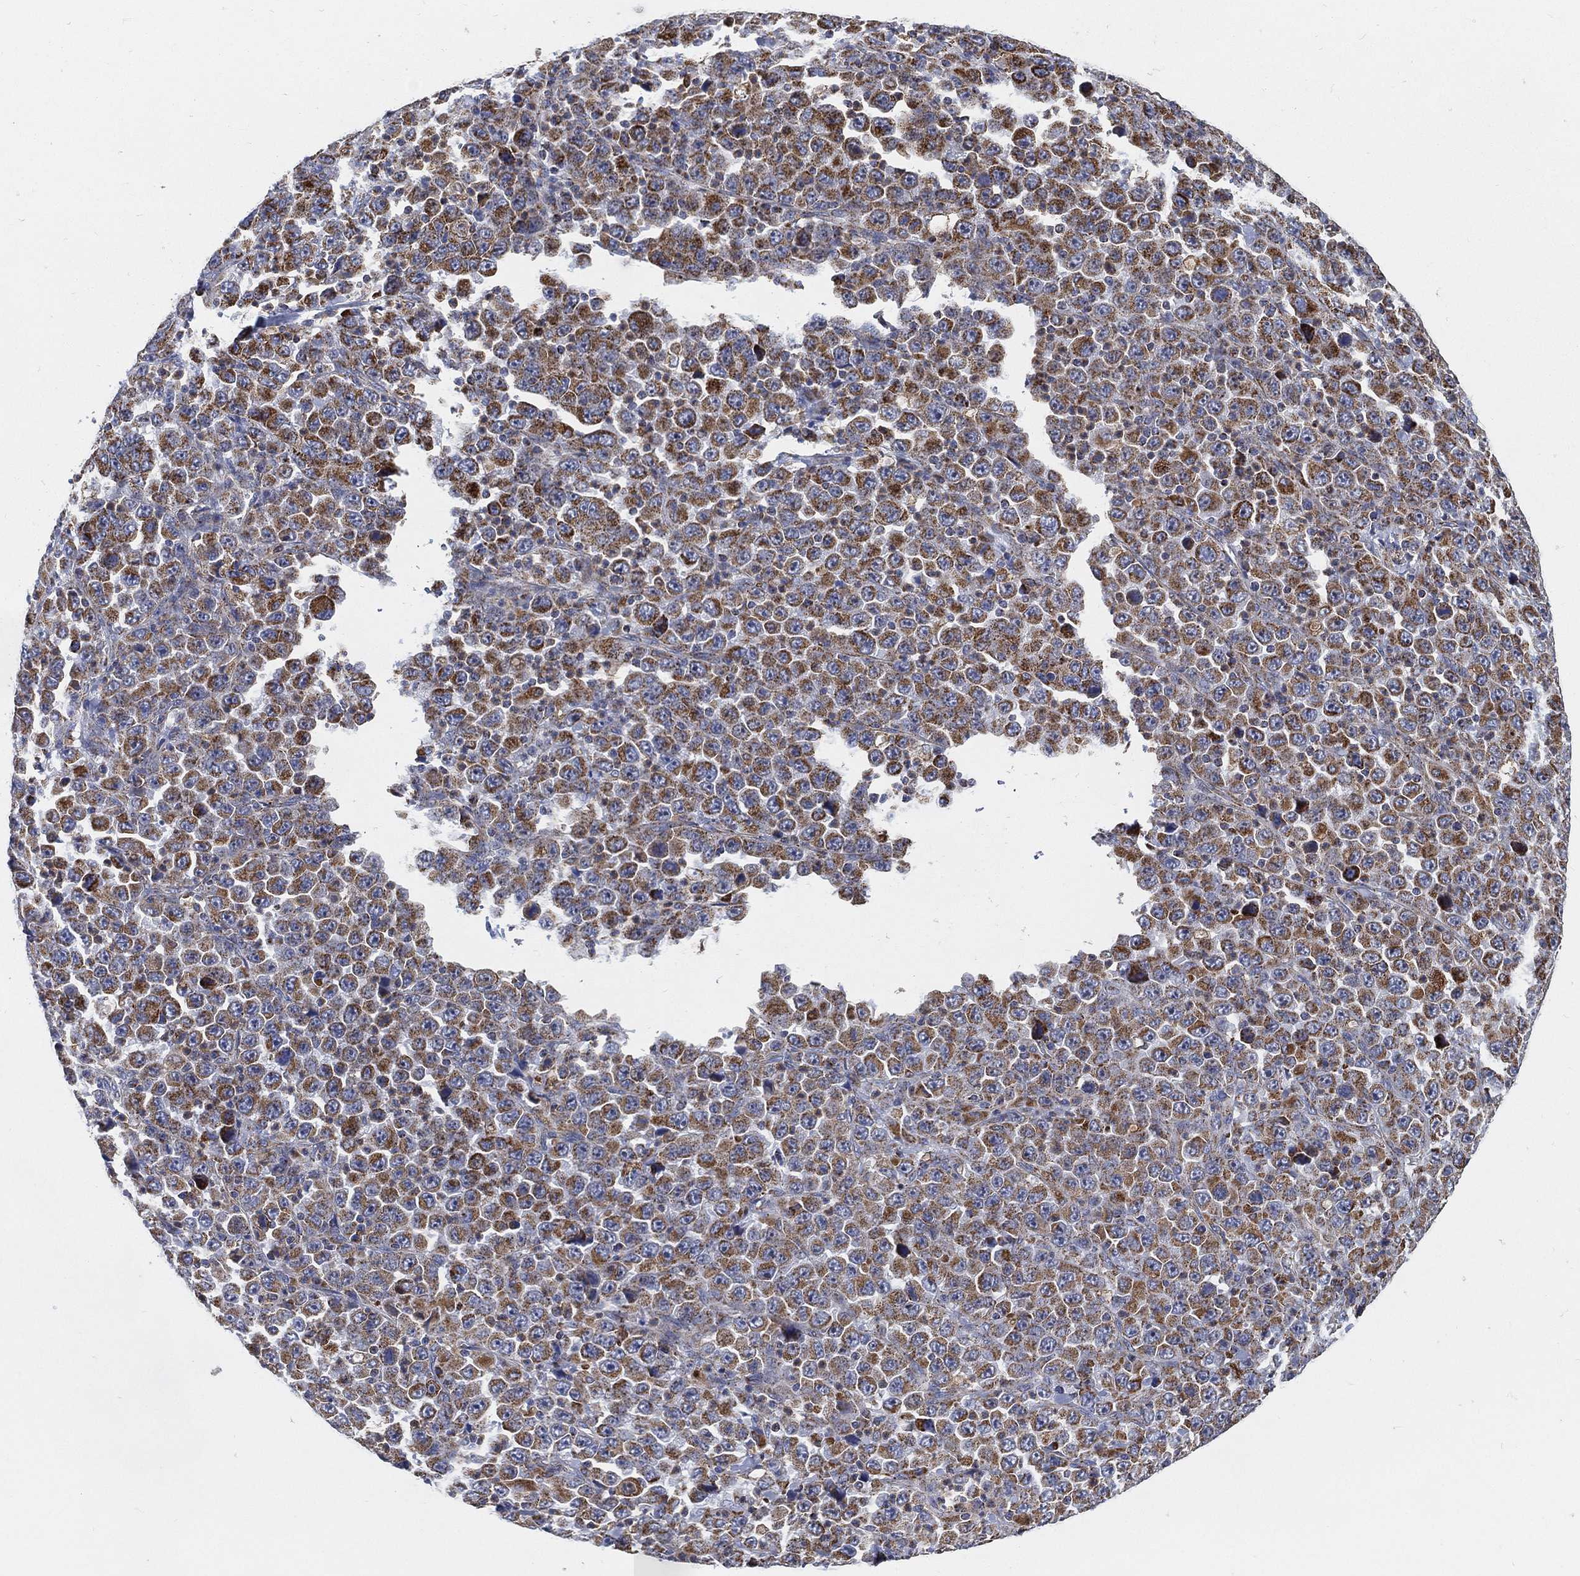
{"staining": {"intensity": "moderate", "quantity": ">75%", "location": "cytoplasmic/membranous"}, "tissue": "stomach cancer", "cell_type": "Tumor cells", "image_type": "cancer", "snomed": [{"axis": "morphology", "description": "Normal tissue, NOS"}, {"axis": "morphology", "description": "Adenocarcinoma, NOS"}, {"axis": "topography", "description": "Stomach, upper"}, {"axis": "topography", "description": "Stomach"}], "caption": "Human stomach adenocarcinoma stained for a protein (brown) demonstrates moderate cytoplasmic/membranous positive staining in about >75% of tumor cells.", "gene": "GCAT", "patient": {"sex": "male", "age": 59}}